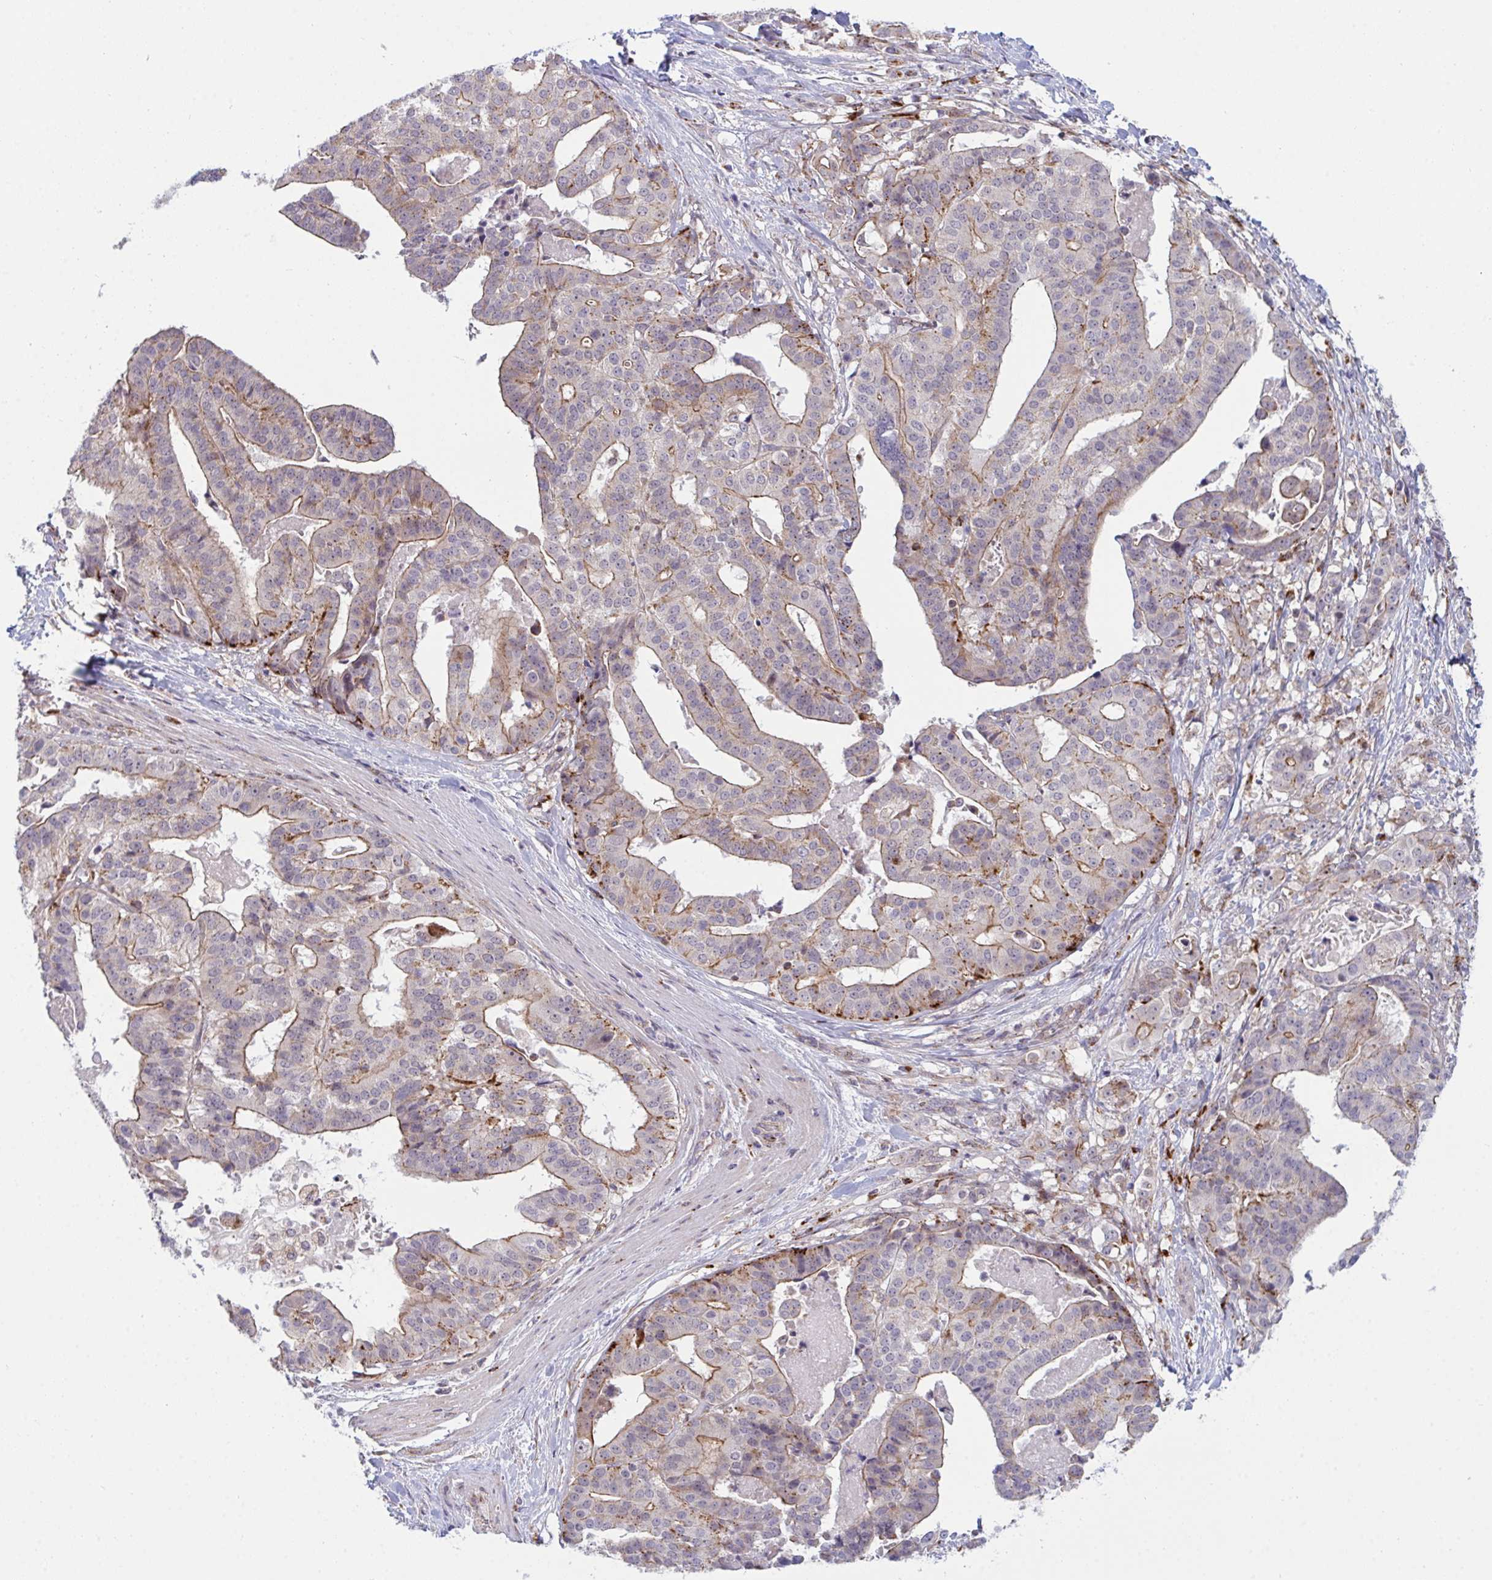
{"staining": {"intensity": "weak", "quantity": "25%-75%", "location": "cytoplasmic/membranous"}, "tissue": "stomach cancer", "cell_type": "Tumor cells", "image_type": "cancer", "snomed": [{"axis": "morphology", "description": "Adenocarcinoma, NOS"}, {"axis": "topography", "description": "Stomach"}], "caption": "An image showing weak cytoplasmic/membranous positivity in approximately 25%-75% of tumor cells in stomach adenocarcinoma, as visualized by brown immunohistochemical staining.", "gene": "XAF1", "patient": {"sex": "male", "age": 48}}